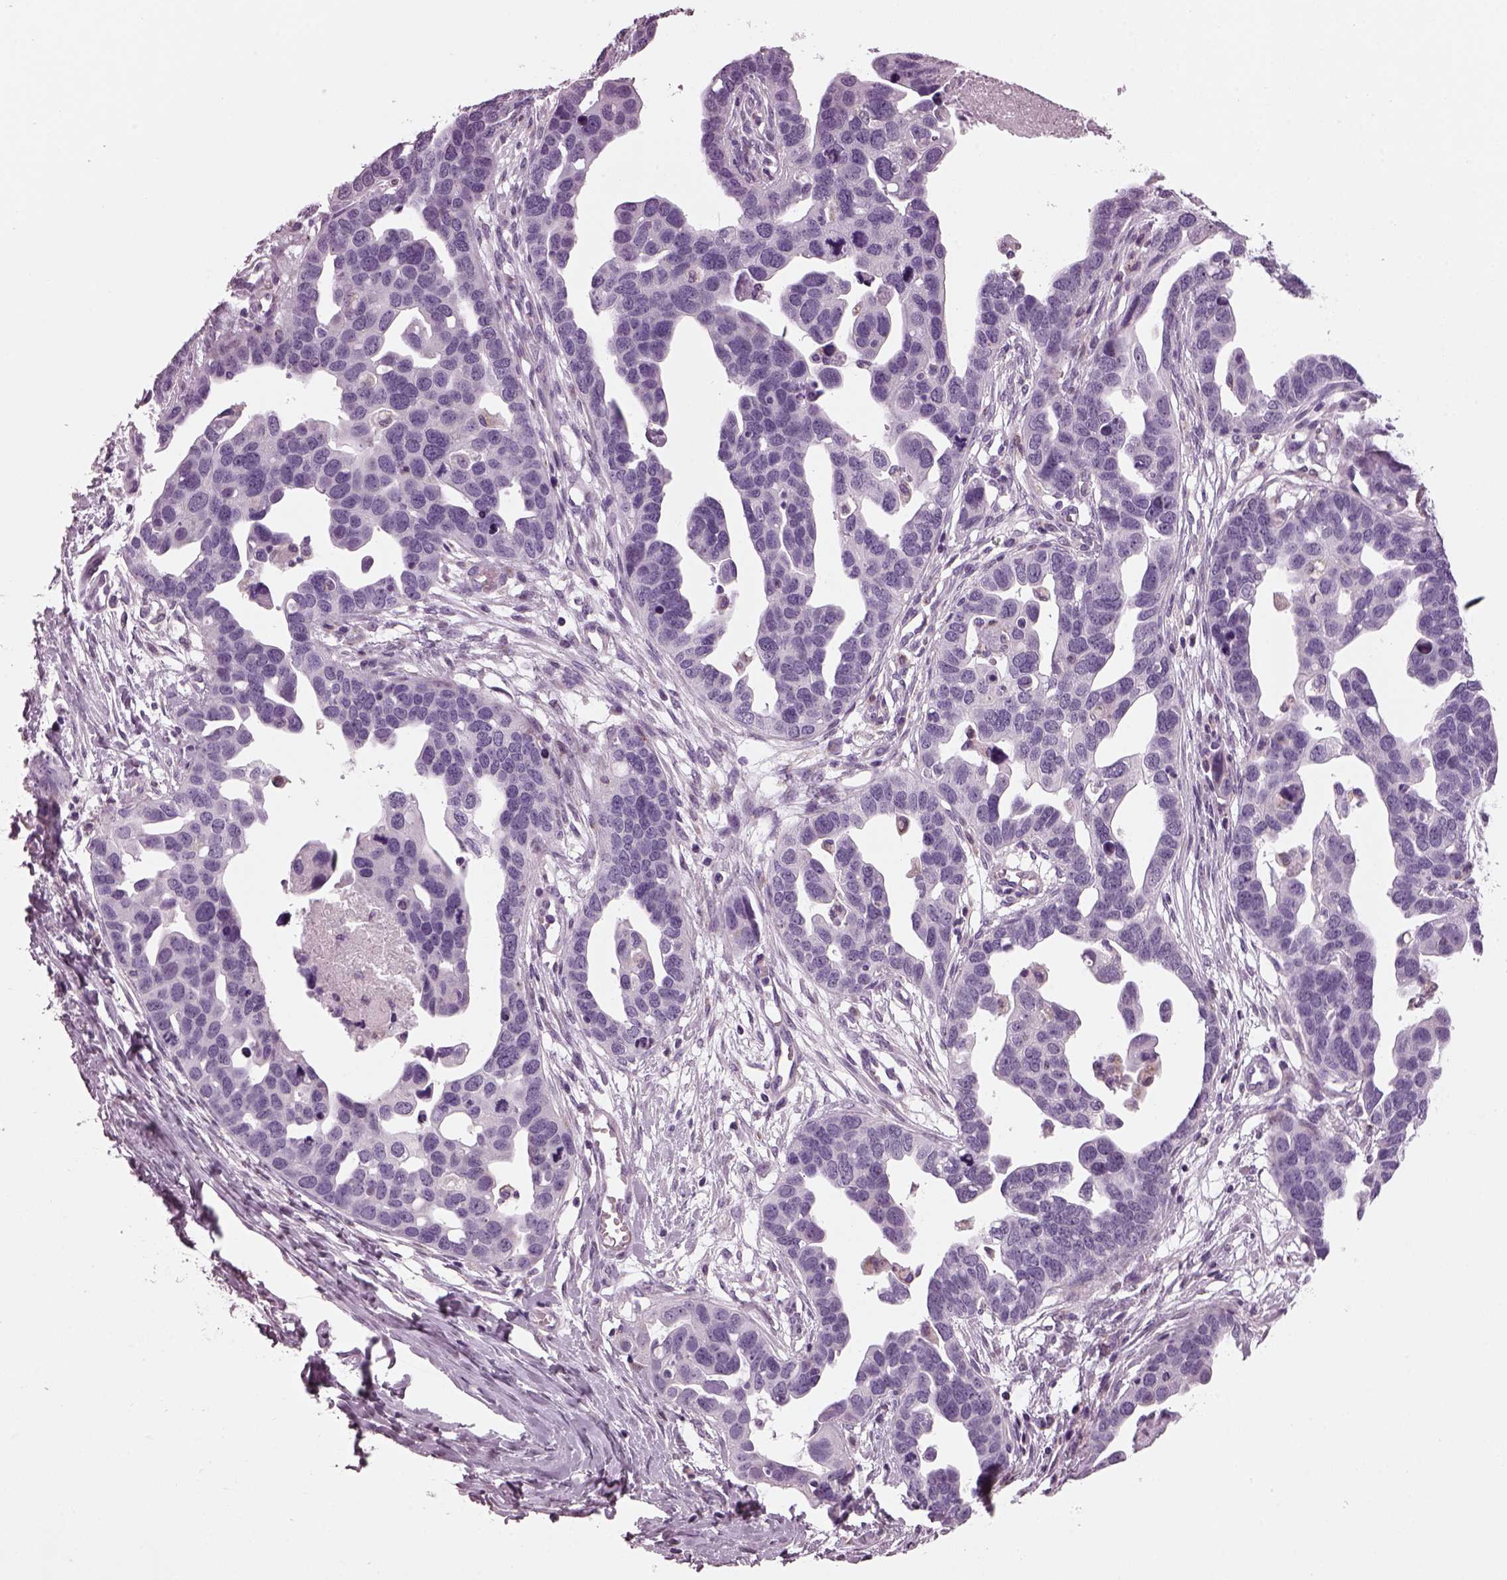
{"staining": {"intensity": "negative", "quantity": "none", "location": "none"}, "tissue": "ovarian cancer", "cell_type": "Tumor cells", "image_type": "cancer", "snomed": [{"axis": "morphology", "description": "Cystadenocarcinoma, serous, NOS"}, {"axis": "topography", "description": "Ovary"}], "caption": "This is an immunohistochemistry (IHC) photomicrograph of human ovarian cancer. There is no positivity in tumor cells.", "gene": "PRR9", "patient": {"sex": "female", "age": 54}}